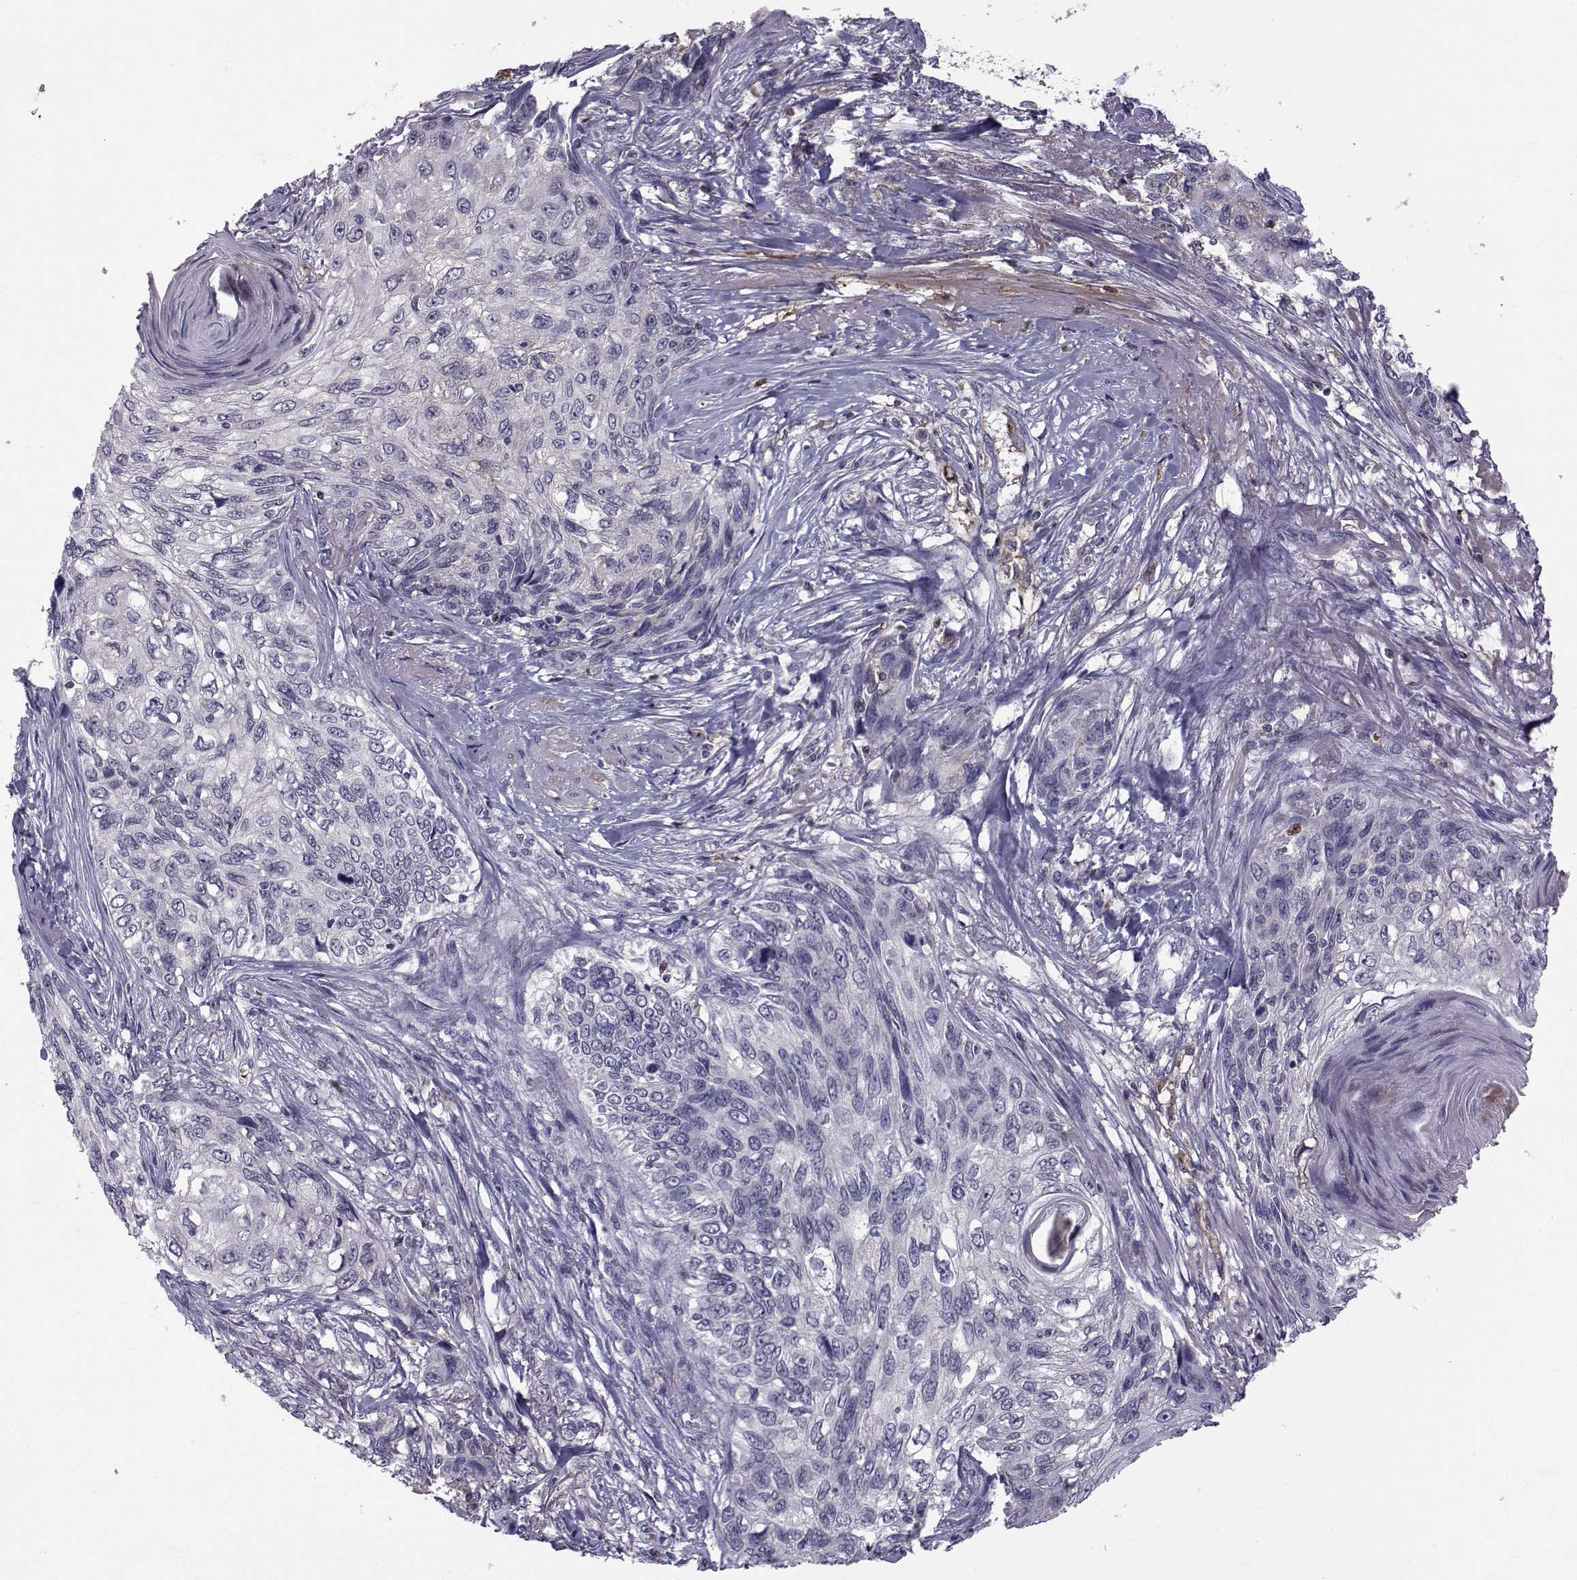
{"staining": {"intensity": "negative", "quantity": "none", "location": "none"}, "tissue": "skin cancer", "cell_type": "Tumor cells", "image_type": "cancer", "snomed": [{"axis": "morphology", "description": "Squamous cell carcinoma, NOS"}, {"axis": "topography", "description": "Skin"}], "caption": "Immunohistochemistry (IHC) photomicrograph of human squamous cell carcinoma (skin) stained for a protein (brown), which displays no expression in tumor cells.", "gene": "TNFRSF11B", "patient": {"sex": "male", "age": 92}}